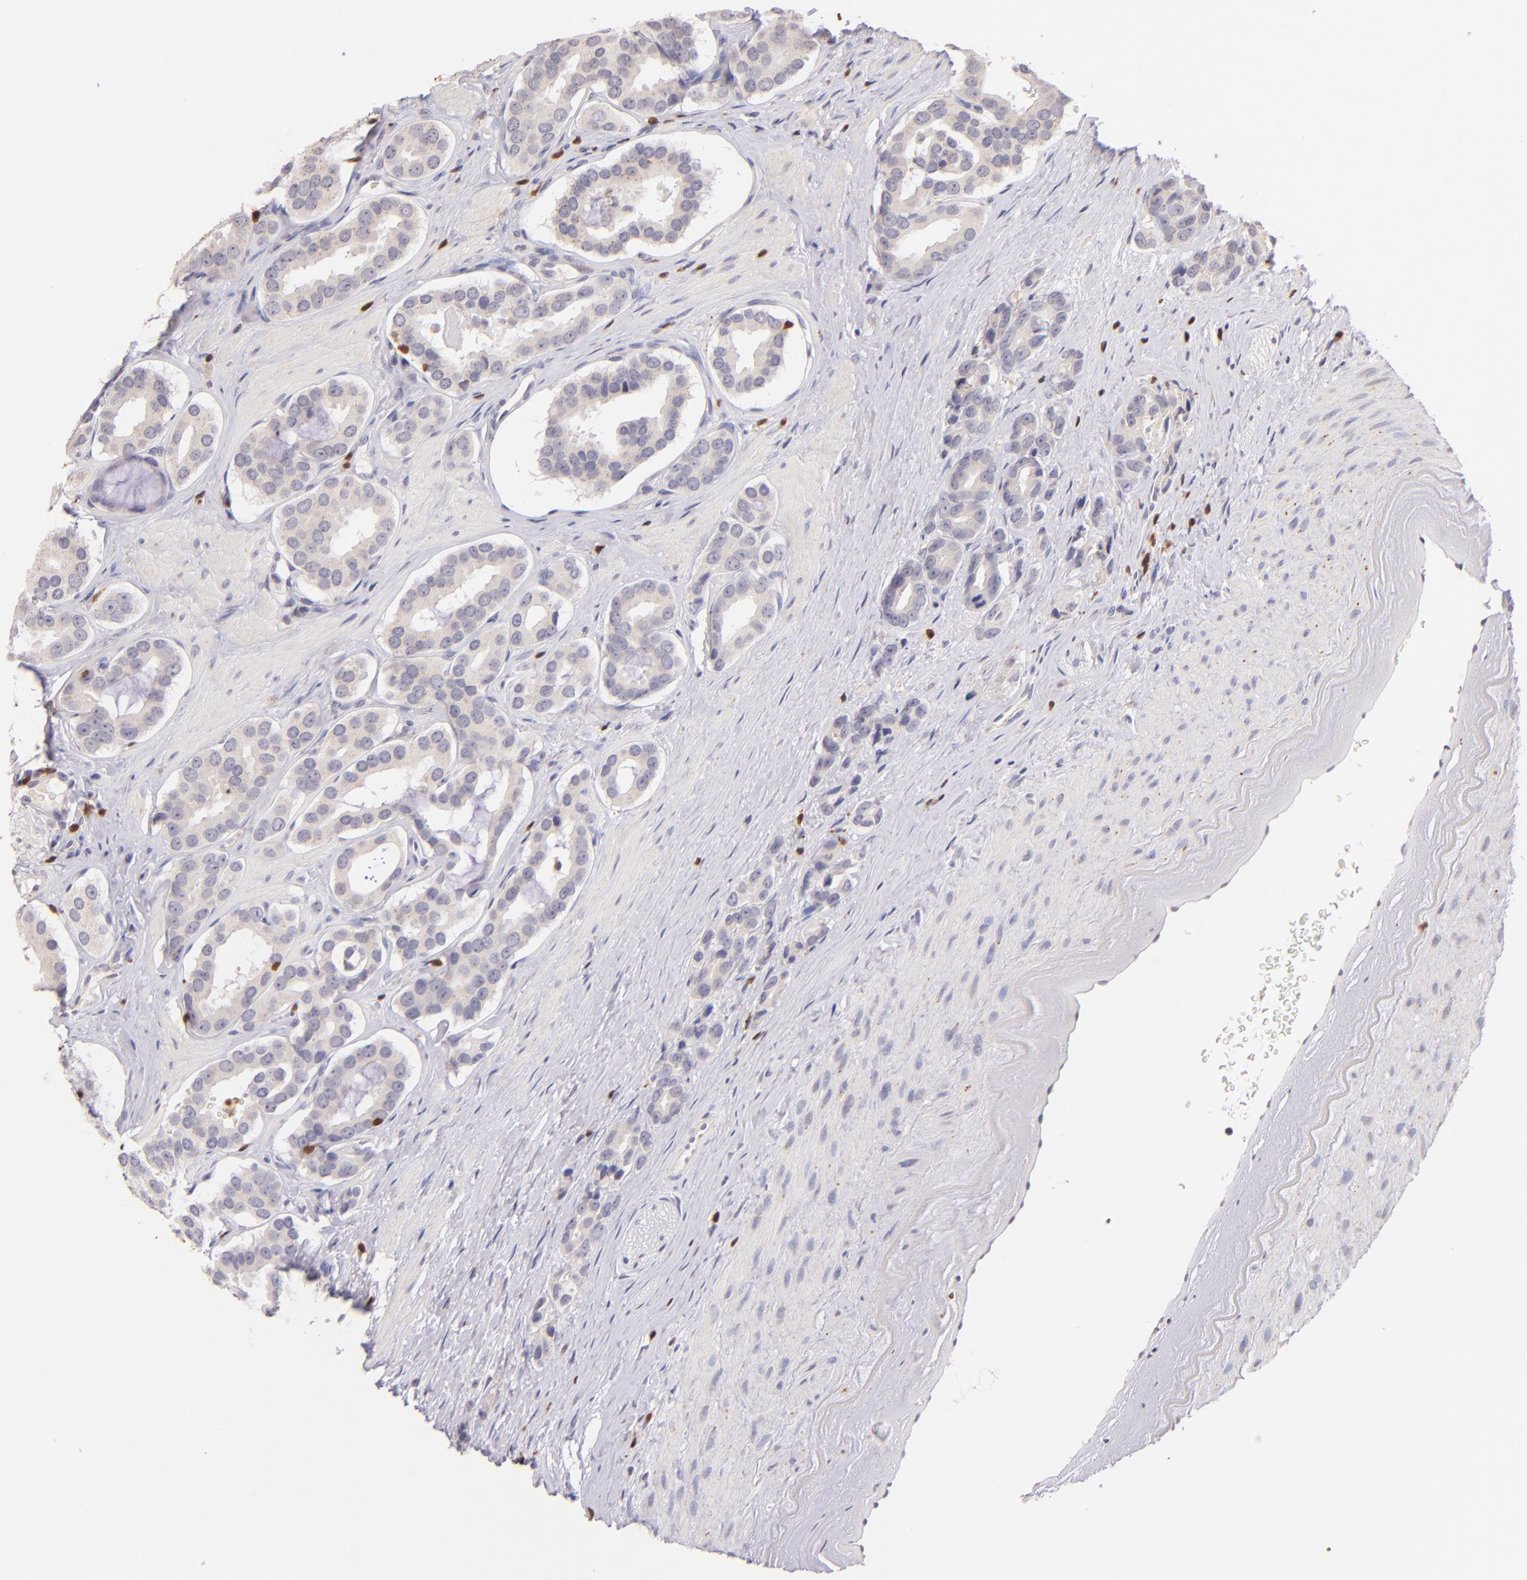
{"staining": {"intensity": "negative", "quantity": "none", "location": "none"}, "tissue": "prostate cancer", "cell_type": "Tumor cells", "image_type": "cancer", "snomed": [{"axis": "morphology", "description": "Adenocarcinoma, Low grade"}, {"axis": "topography", "description": "Prostate"}], "caption": "IHC of prostate cancer (adenocarcinoma (low-grade)) demonstrates no staining in tumor cells. Brightfield microscopy of IHC stained with DAB (3,3'-diaminobenzidine) (brown) and hematoxylin (blue), captured at high magnification.", "gene": "ZAP70", "patient": {"sex": "male", "age": 59}}